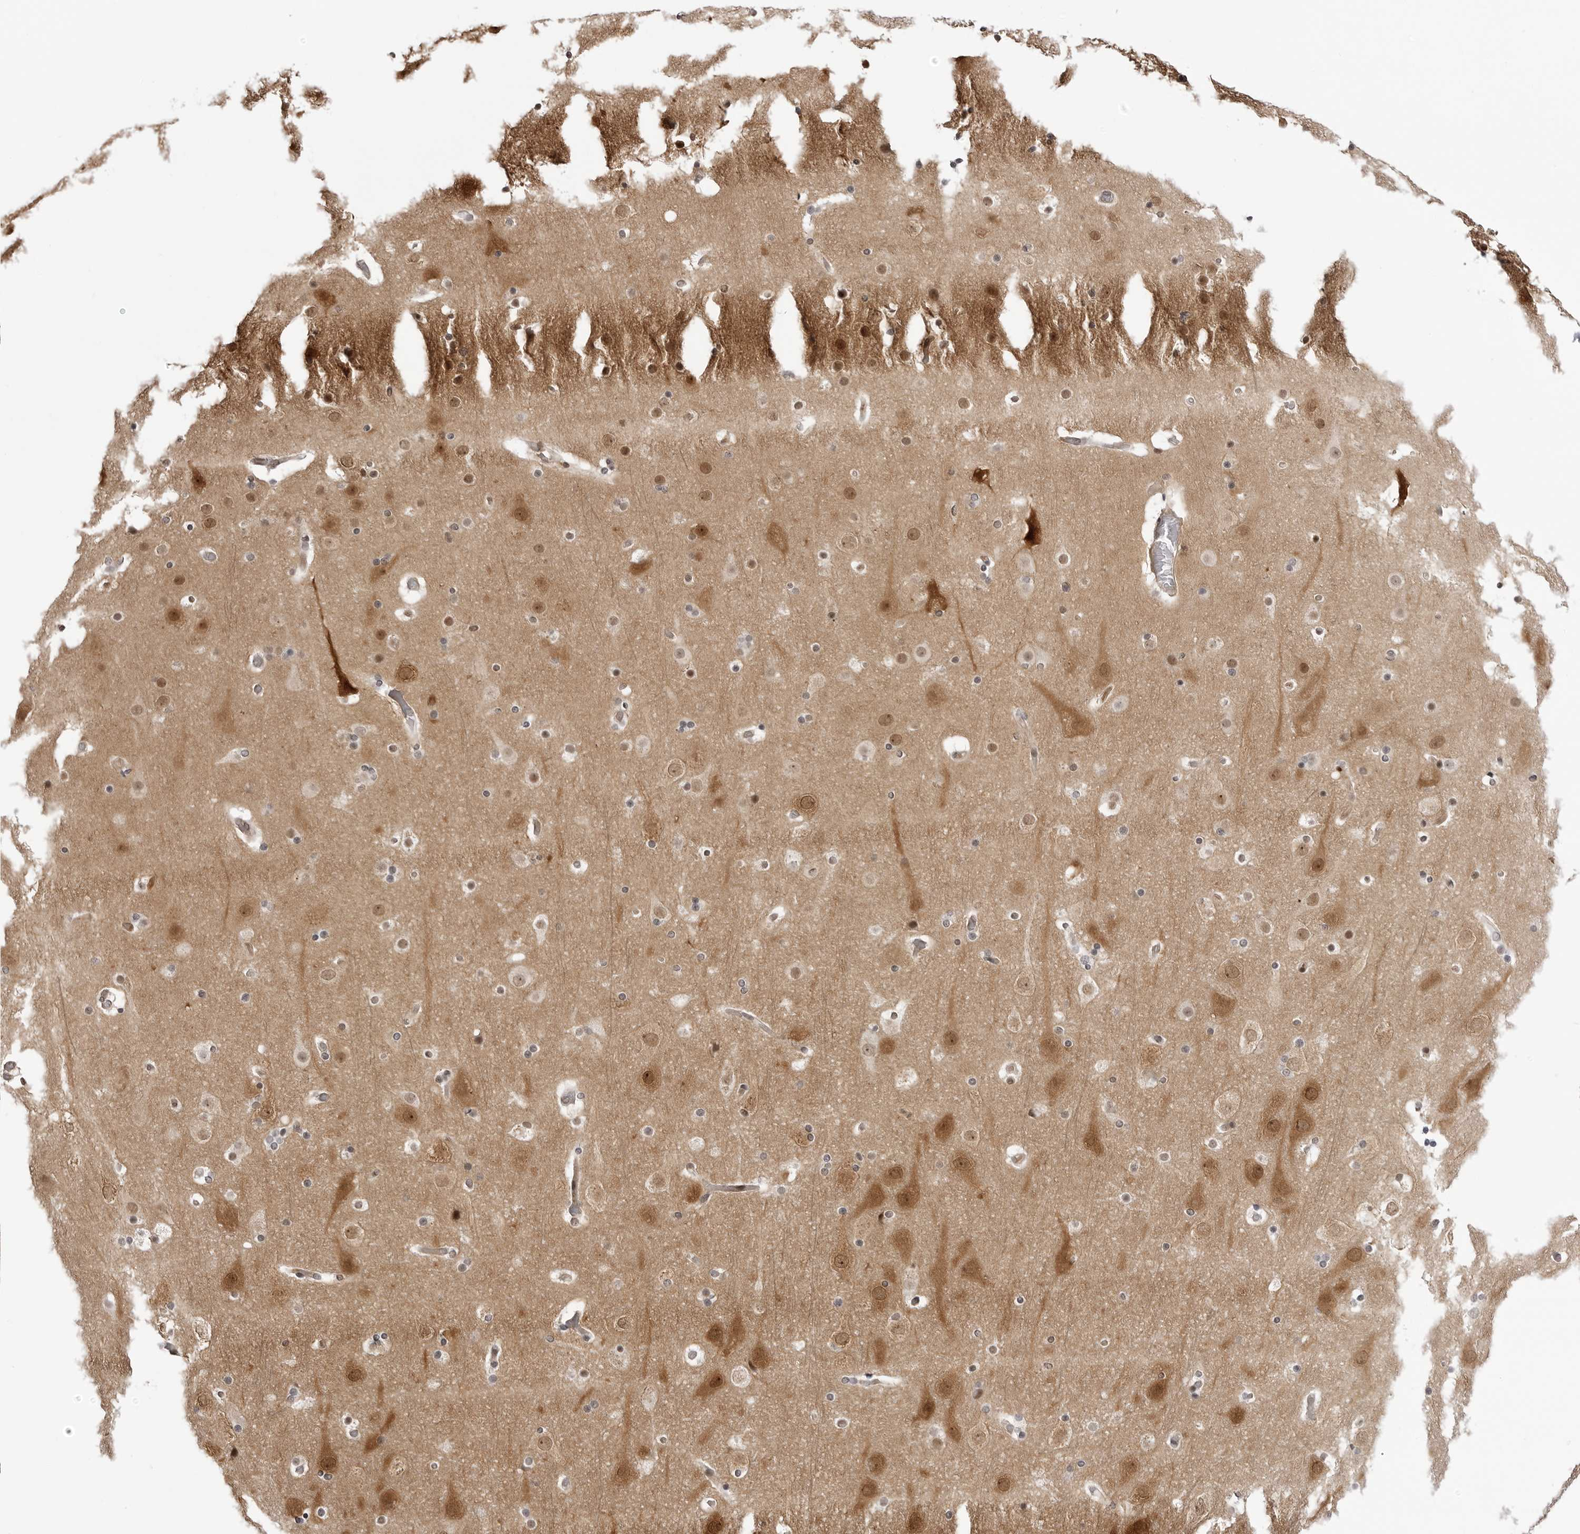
{"staining": {"intensity": "negative", "quantity": "none", "location": "none"}, "tissue": "cerebral cortex", "cell_type": "Endothelial cells", "image_type": "normal", "snomed": [{"axis": "morphology", "description": "Normal tissue, NOS"}, {"axis": "topography", "description": "Cerebral cortex"}], "caption": "A histopathology image of cerebral cortex stained for a protein demonstrates no brown staining in endothelial cells.", "gene": "PTK2B", "patient": {"sex": "male", "age": 57}}